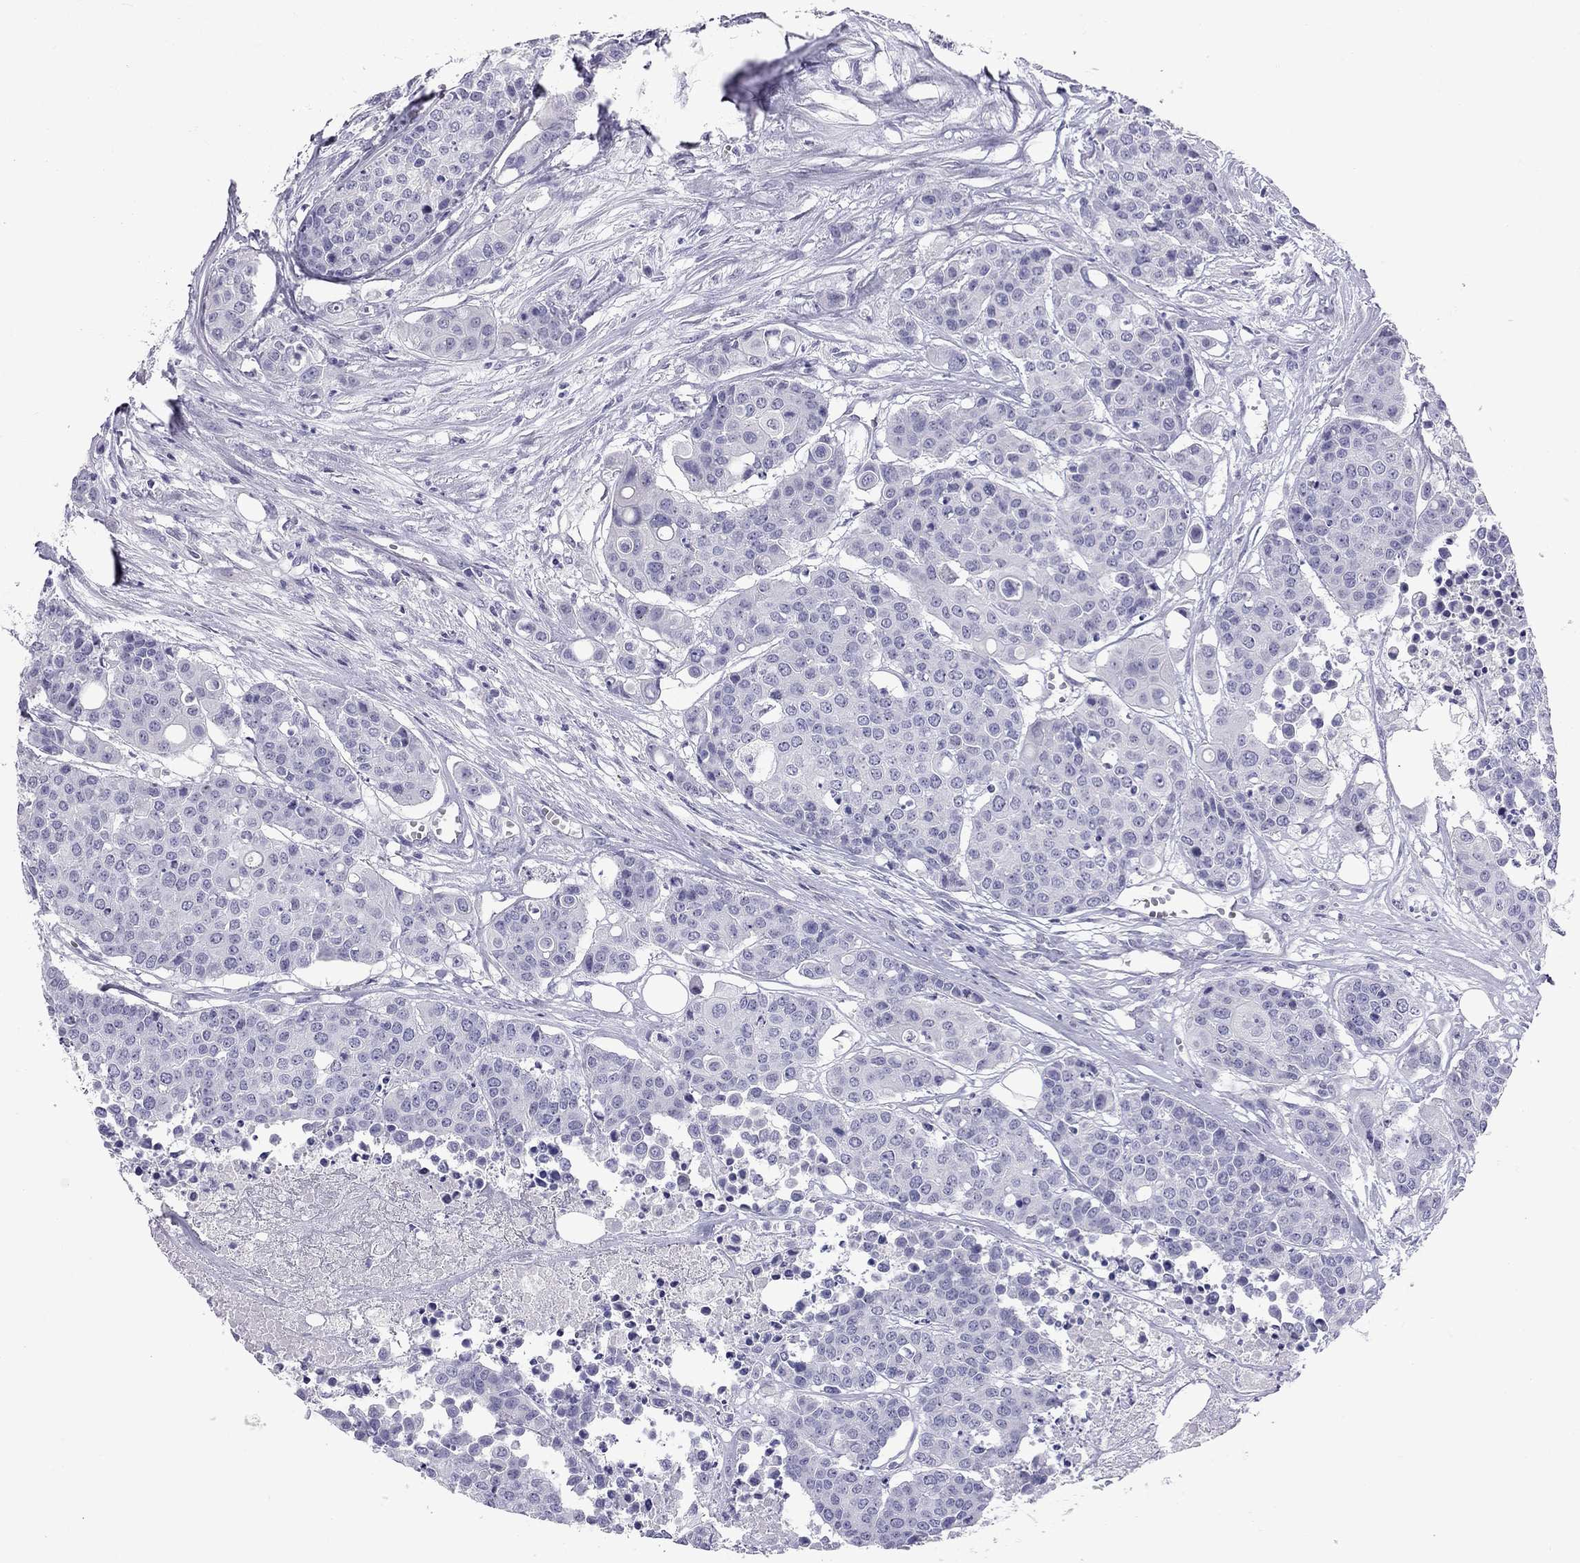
{"staining": {"intensity": "negative", "quantity": "none", "location": "none"}, "tissue": "carcinoid", "cell_type": "Tumor cells", "image_type": "cancer", "snomed": [{"axis": "morphology", "description": "Carcinoid, malignant, NOS"}, {"axis": "topography", "description": "Colon"}], "caption": "DAB immunohistochemical staining of carcinoid reveals no significant expression in tumor cells.", "gene": "FSCN3", "patient": {"sex": "male", "age": 81}}